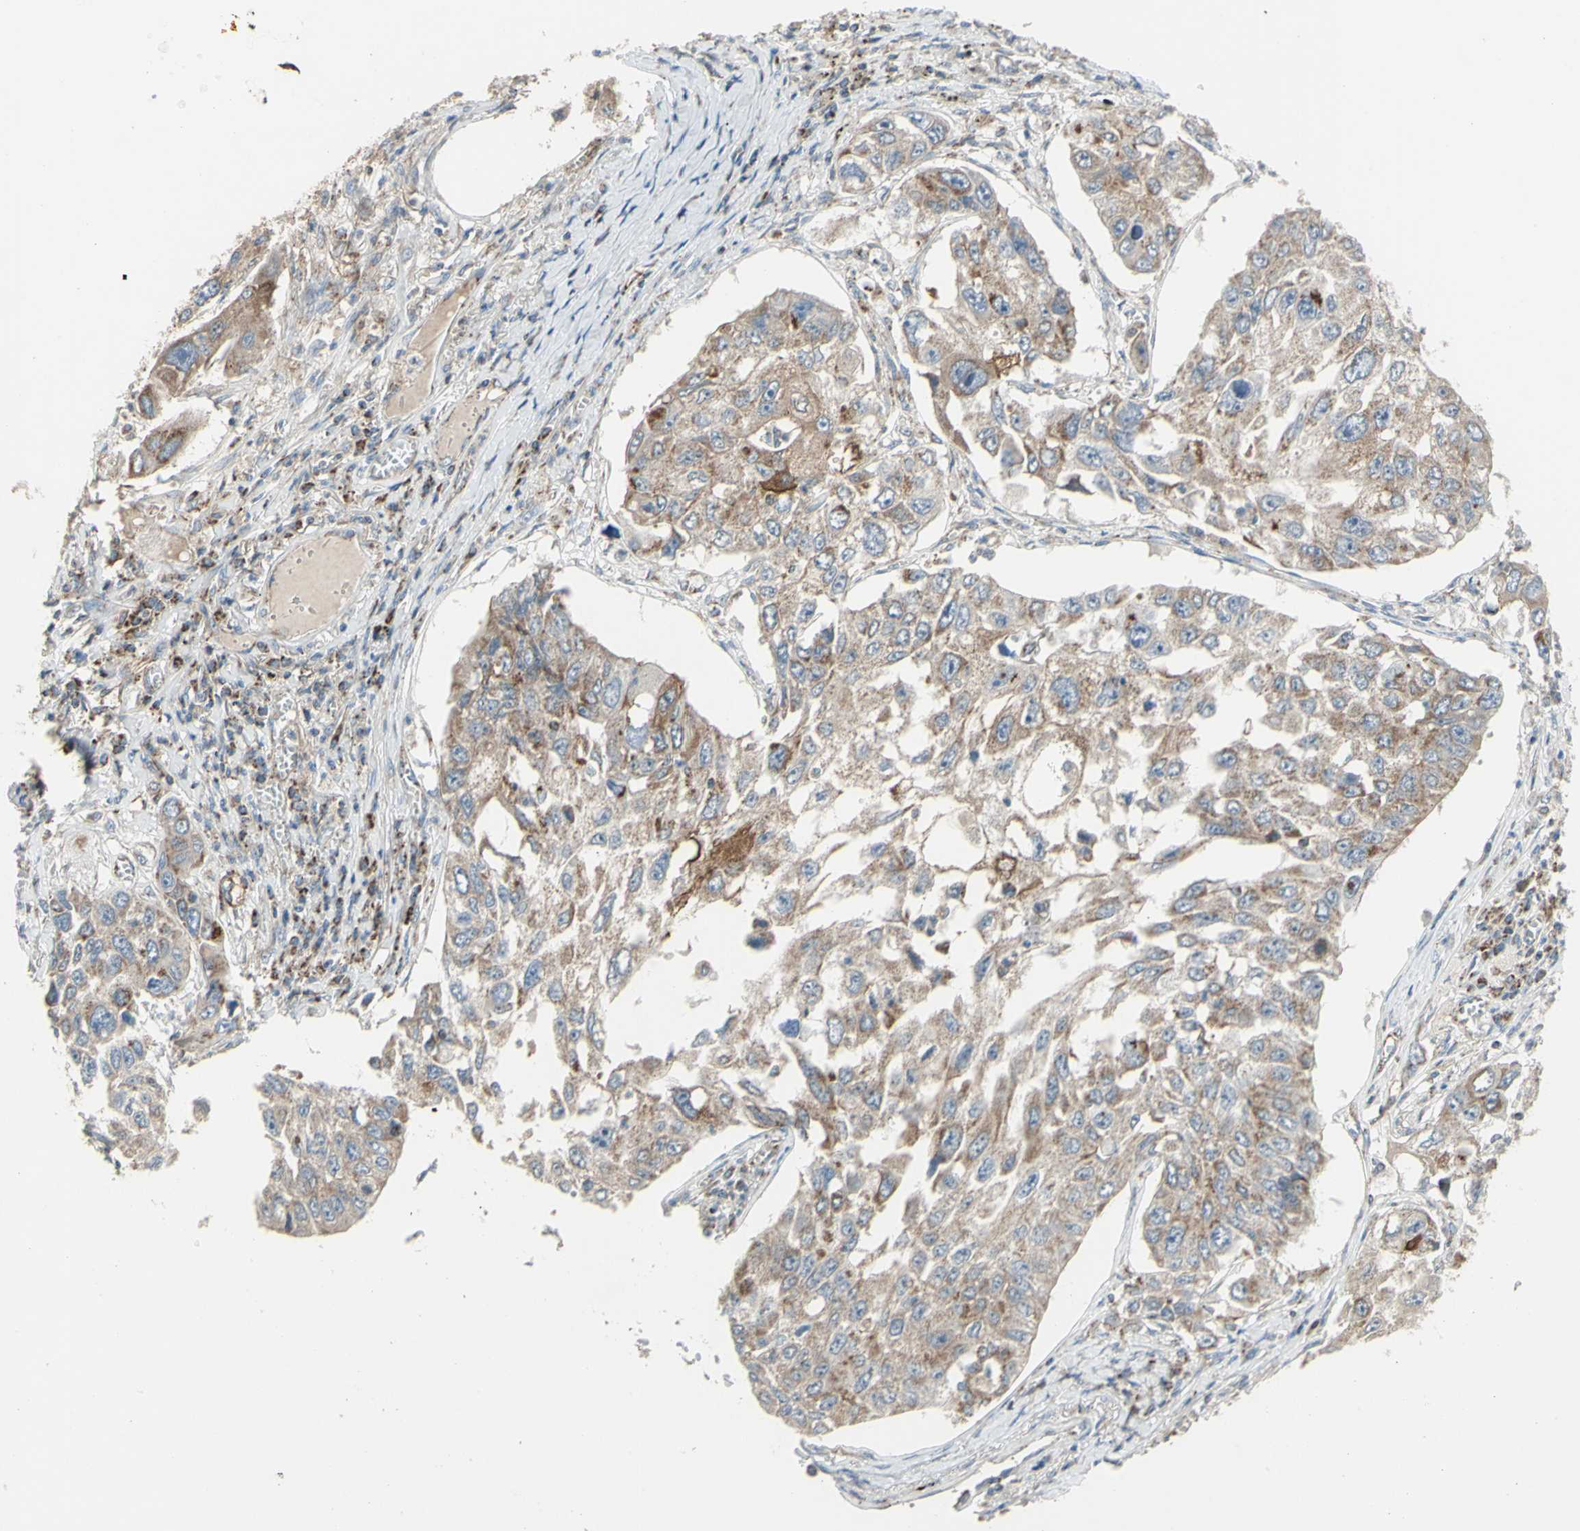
{"staining": {"intensity": "weak", "quantity": ">75%", "location": "cytoplasmic/membranous"}, "tissue": "lung cancer", "cell_type": "Tumor cells", "image_type": "cancer", "snomed": [{"axis": "morphology", "description": "Squamous cell carcinoma, NOS"}, {"axis": "topography", "description": "Lung"}], "caption": "An immunohistochemistry histopathology image of neoplastic tissue is shown. Protein staining in brown shows weak cytoplasmic/membranous positivity in lung squamous cell carcinoma within tumor cells. (IHC, brightfield microscopy, high magnification).", "gene": "FAM171B", "patient": {"sex": "male", "age": 71}}